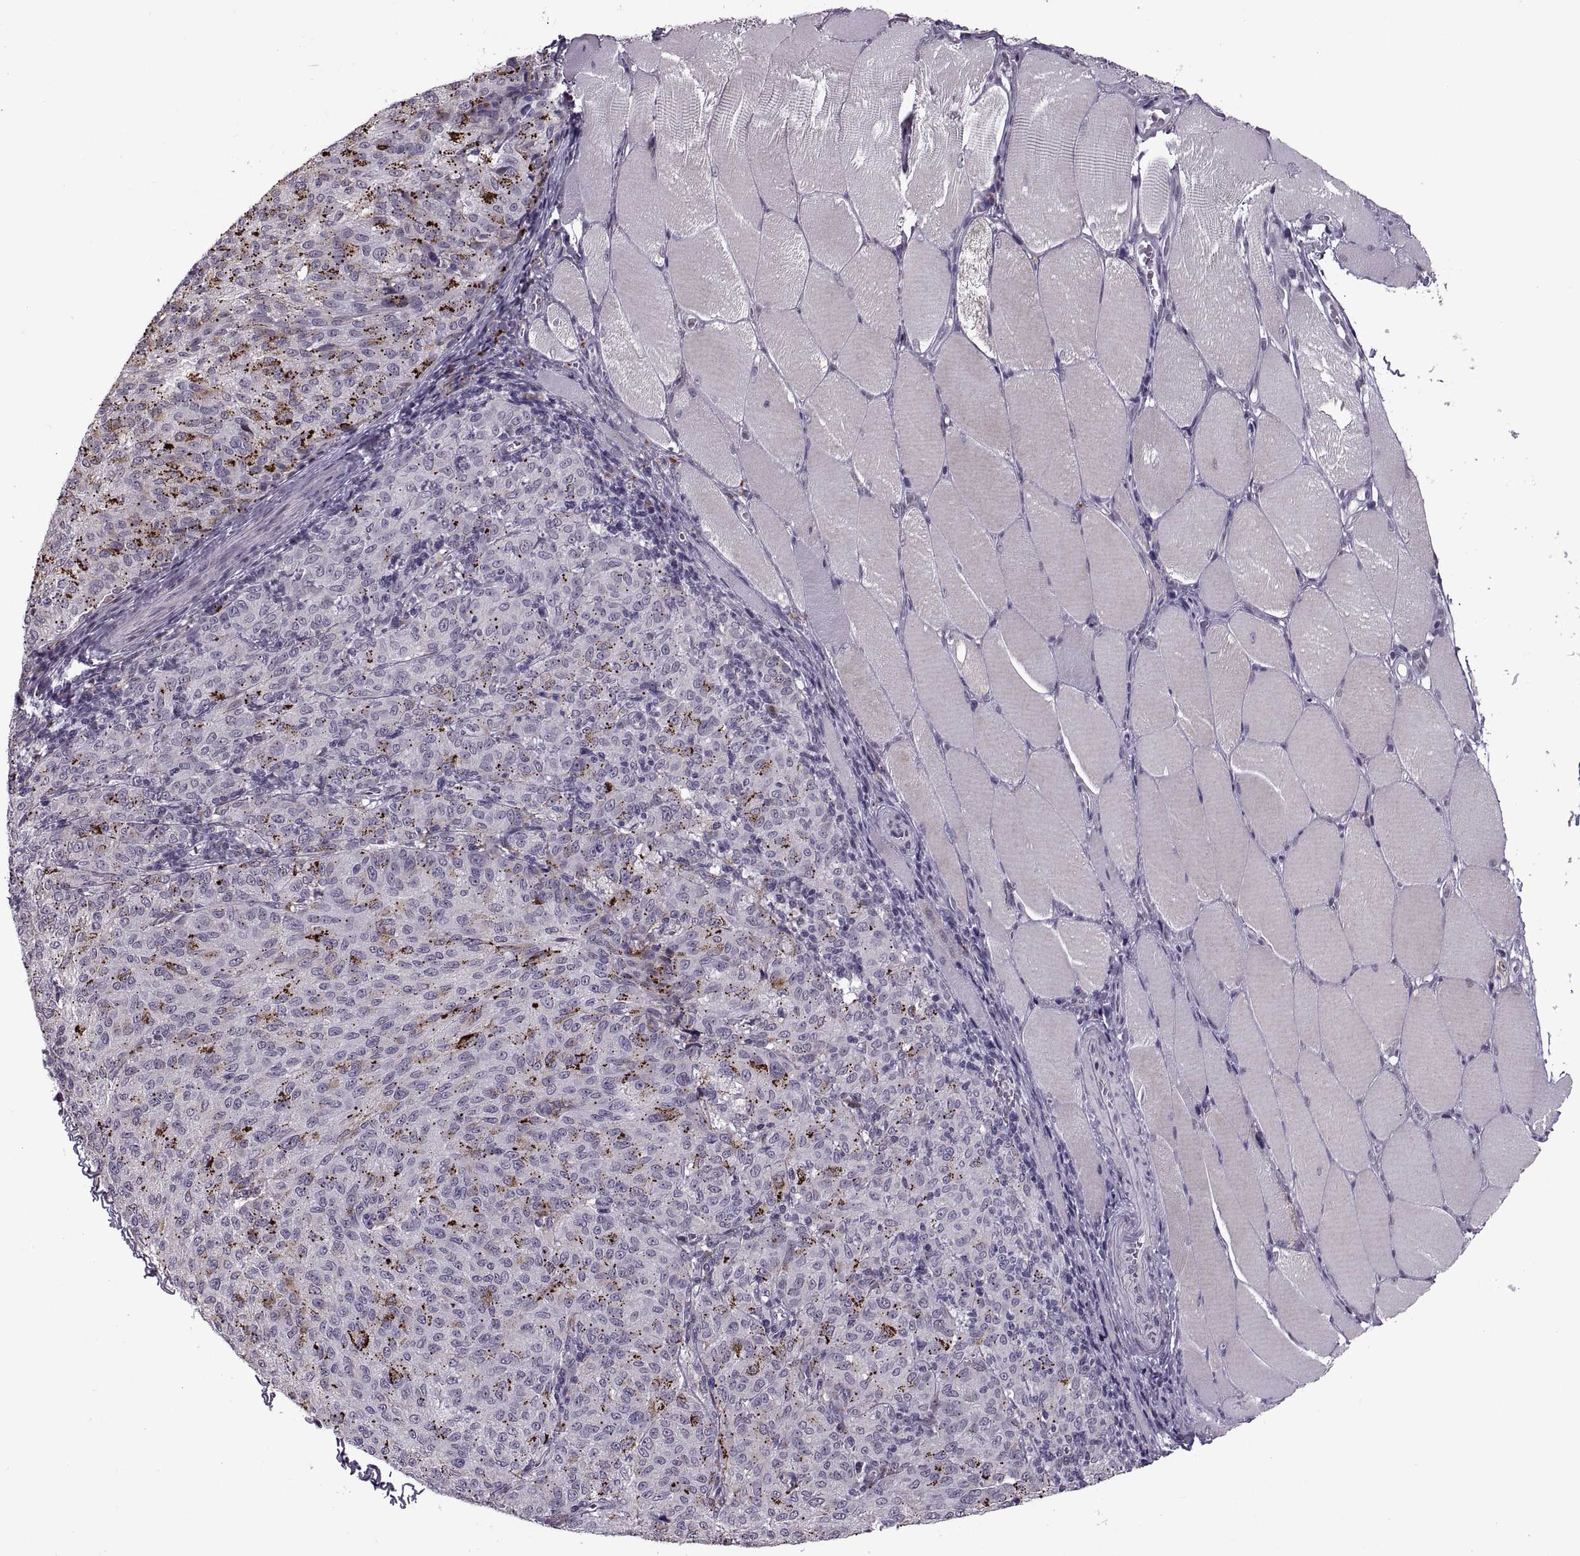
{"staining": {"intensity": "weak", "quantity": "<25%", "location": "cytoplasmic/membranous"}, "tissue": "melanoma", "cell_type": "Tumor cells", "image_type": "cancer", "snomed": [{"axis": "morphology", "description": "Malignant melanoma, NOS"}, {"axis": "topography", "description": "Skin"}], "caption": "Protein analysis of malignant melanoma exhibits no significant positivity in tumor cells.", "gene": "PRSS37", "patient": {"sex": "female", "age": 72}}